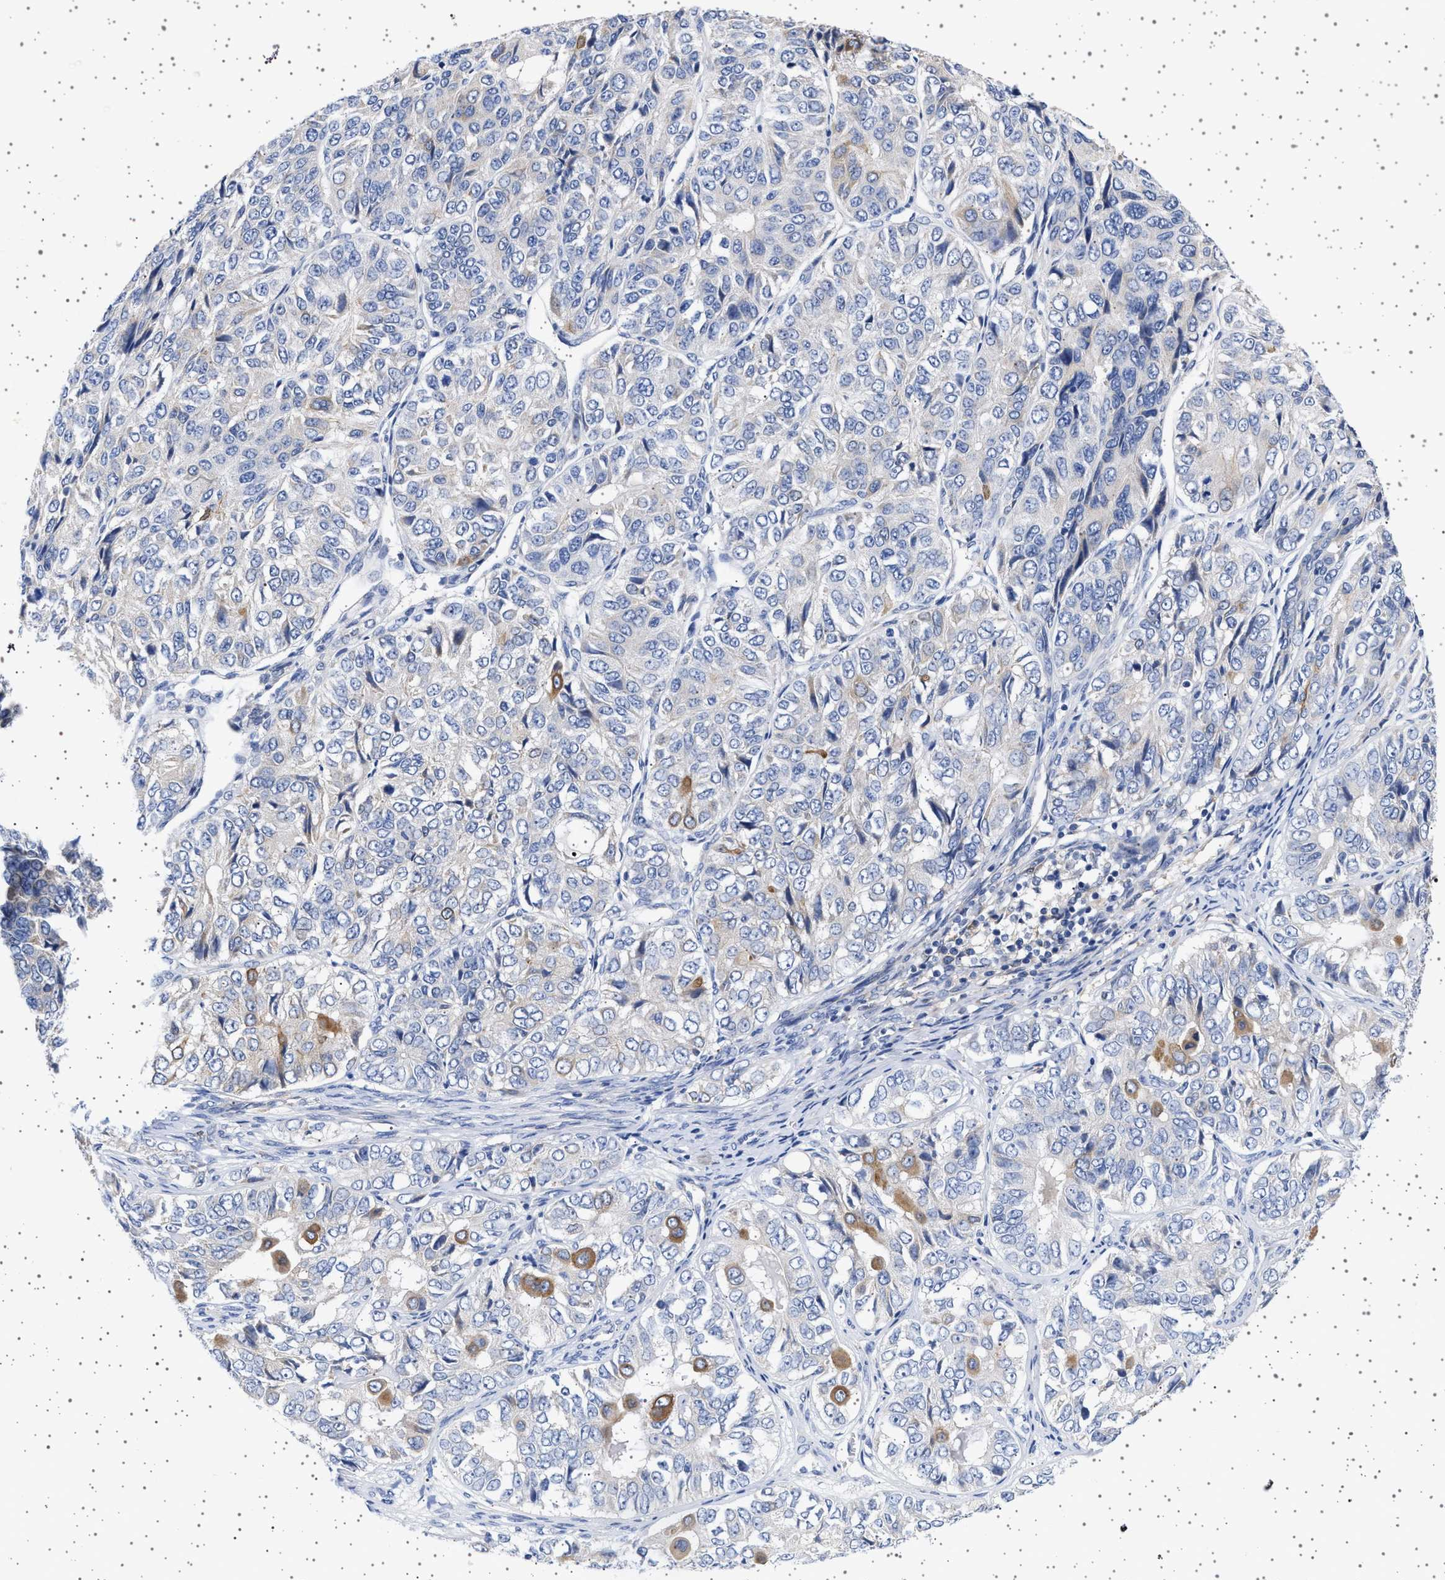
{"staining": {"intensity": "moderate", "quantity": "<25%", "location": "cytoplasmic/membranous"}, "tissue": "ovarian cancer", "cell_type": "Tumor cells", "image_type": "cancer", "snomed": [{"axis": "morphology", "description": "Carcinoma, endometroid"}, {"axis": "topography", "description": "Ovary"}], "caption": "The image shows immunohistochemical staining of ovarian cancer (endometroid carcinoma). There is moderate cytoplasmic/membranous positivity is seen in about <25% of tumor cells. (DAB (3,3'-diaminobenzidine) IHC with brightfield microscopy, high magnification).", "gene": "TRMT10B", "patient": {"sex": "female", "age": 51}}